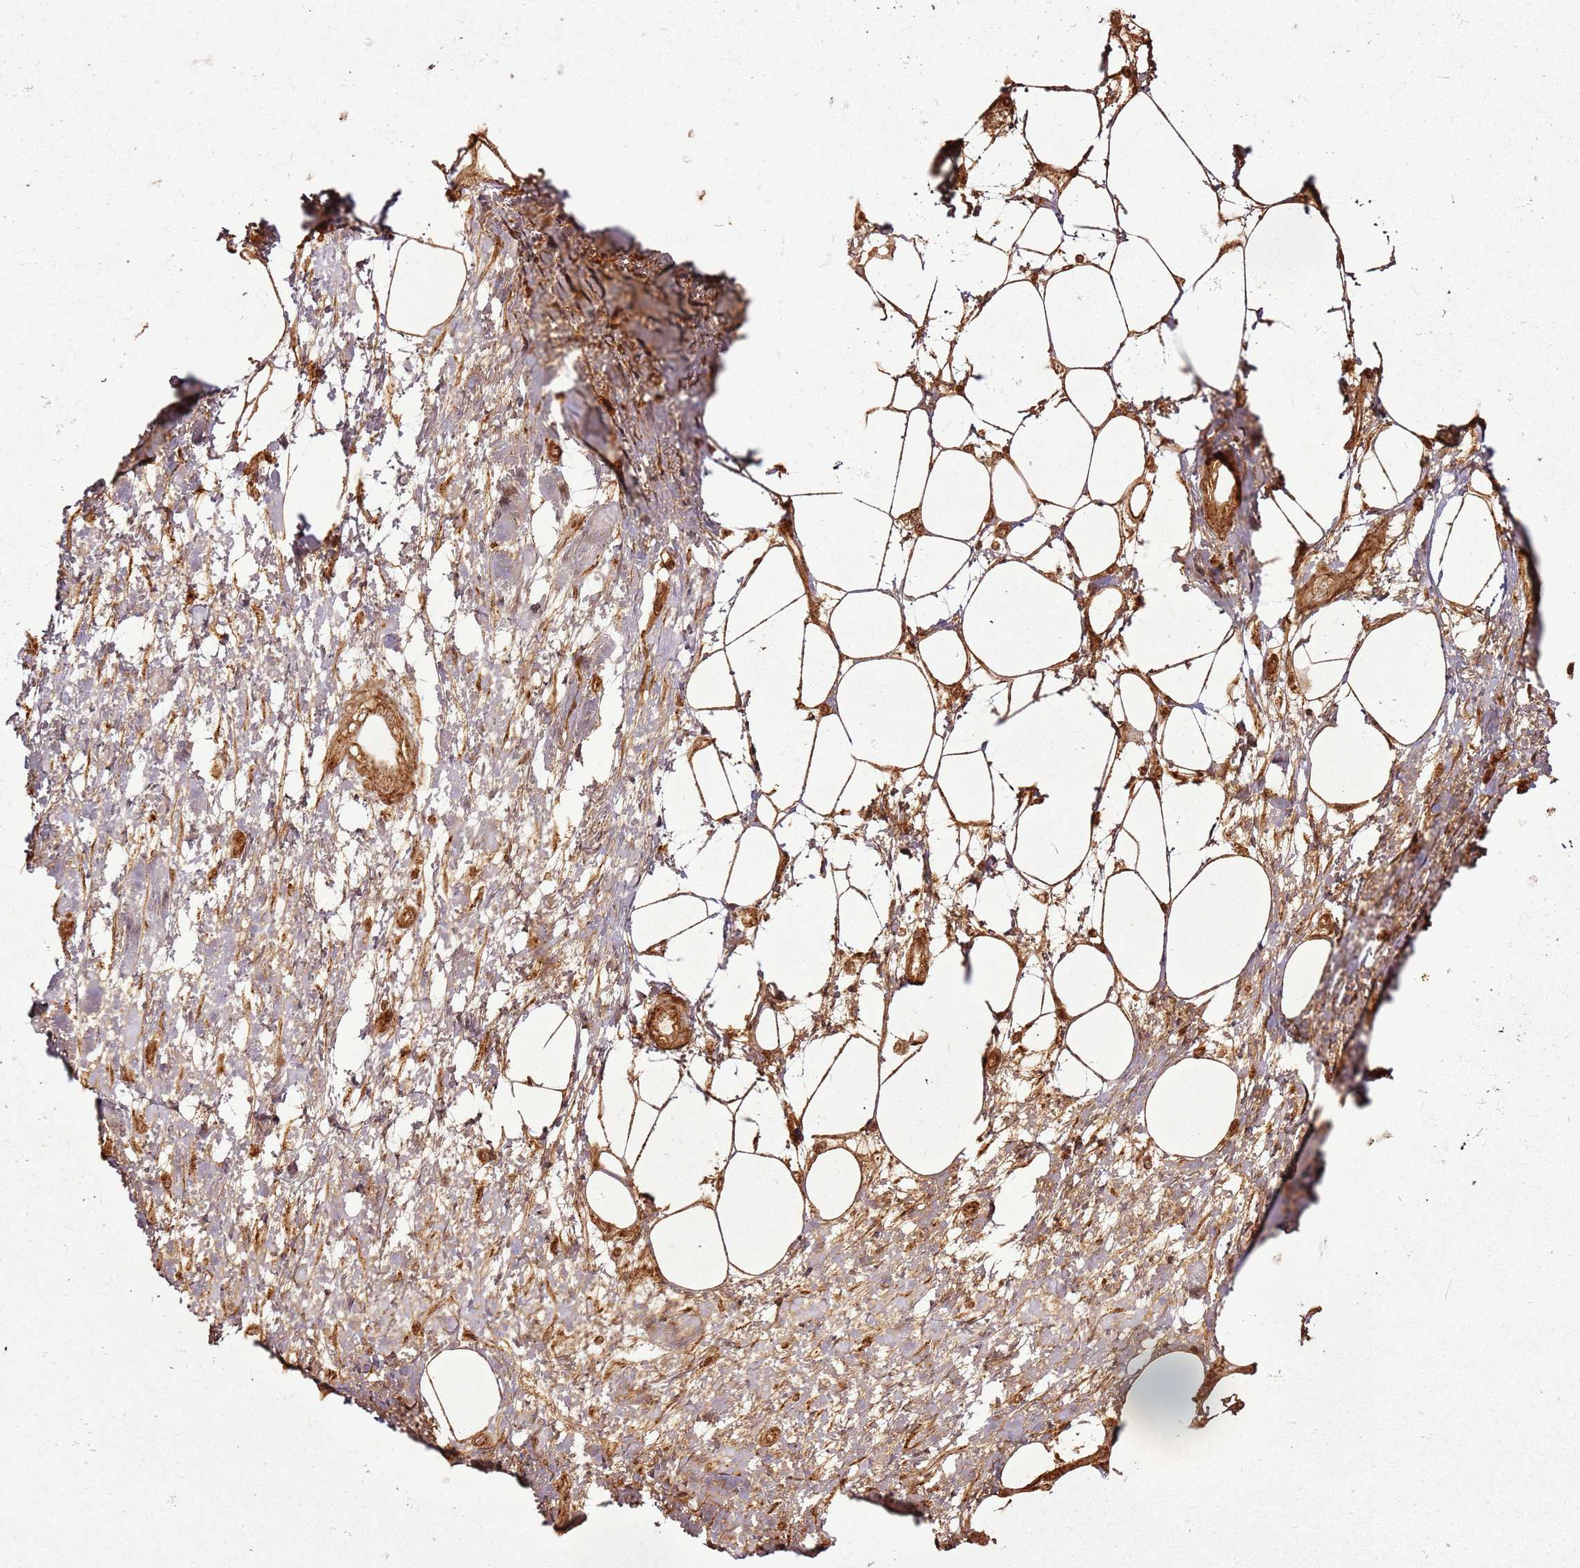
{"staining": {"intensity": "moderate", "quantity": ">75%", "location": "cytoplasmic/membranous"}, "tissue": "adipose tissue", "cell_type": "Adipocytes", "image_type": "normal", "snomed": [{"axis": "morphology", "description": "Normal tissue, NOS"}, {"axis": "morphology", "description": "Adenocarcinoma, NOS"}, {"axis": "topography", "description": "Pancreas"}, {"axis": "topography", "description": "Peripheral nerve tissue"}], "caption": "Immunohistochemical staining of benign adipose tissue exhibits moderate cytoplasmic/membranous protein positivity in about >75% of adipocytes.", "gene": "MRPS6", "patient": {"sex": "male", "age": 59}}